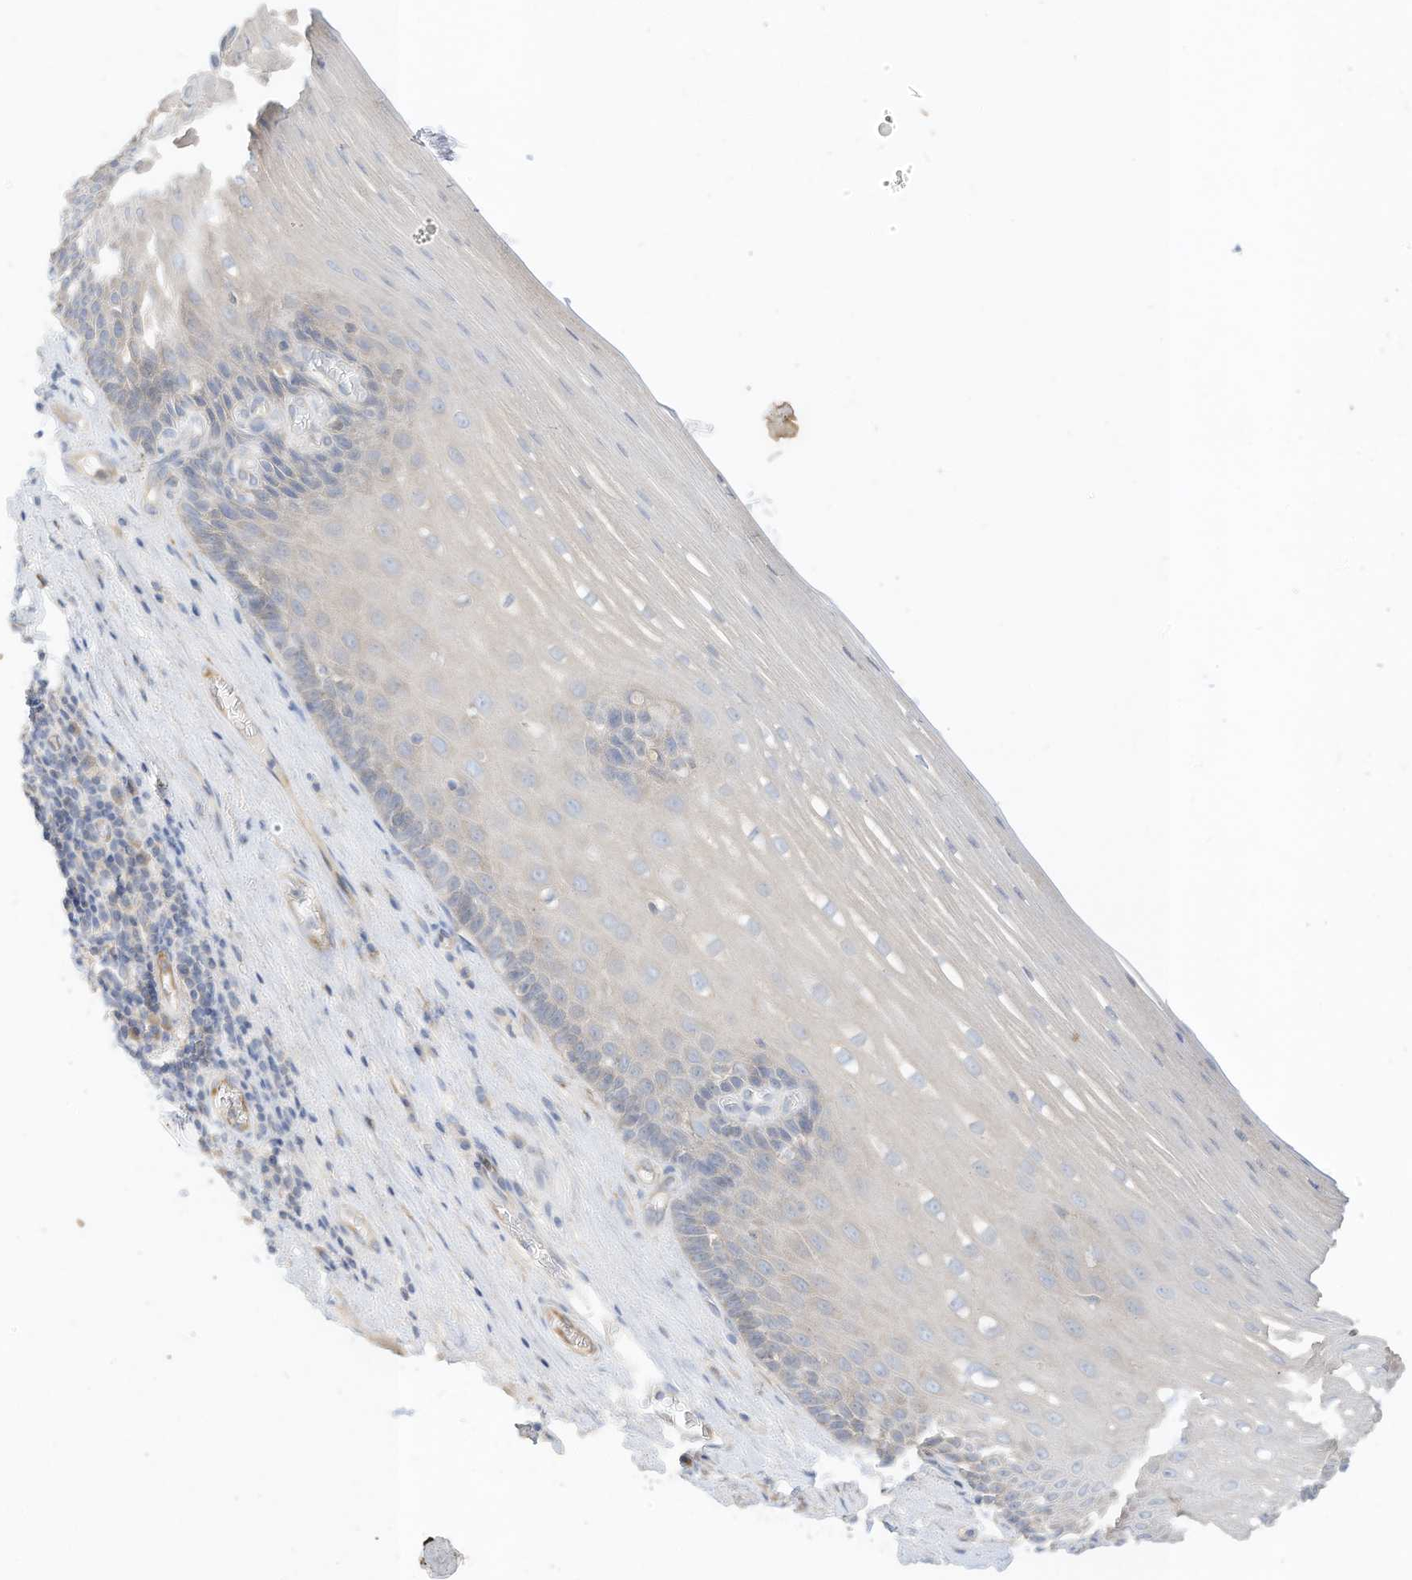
{"staining": {"intensity": "negative", "quantity": "none", "location": "none"}, "tissue": "esophagus", "cell_type": "Squamous epithelial cells", "image_type": "normal", "snomed": [{"axis": "morphology", "description": "Normal tissue, NOS"}, {"axis": "topography", "description": "Esophagus"}], "caption": "Benign esophagus was stained to show a protein in brown. There is no significant positivity in squamous epithelial cells. The staining is performed using DAB (3,3'-diaminobenzidine) brown chromogen with nuclei counter-stained in using hematoxylin.", "gene": "RASA2", "patient": {"sex": "male", "age": 62}}